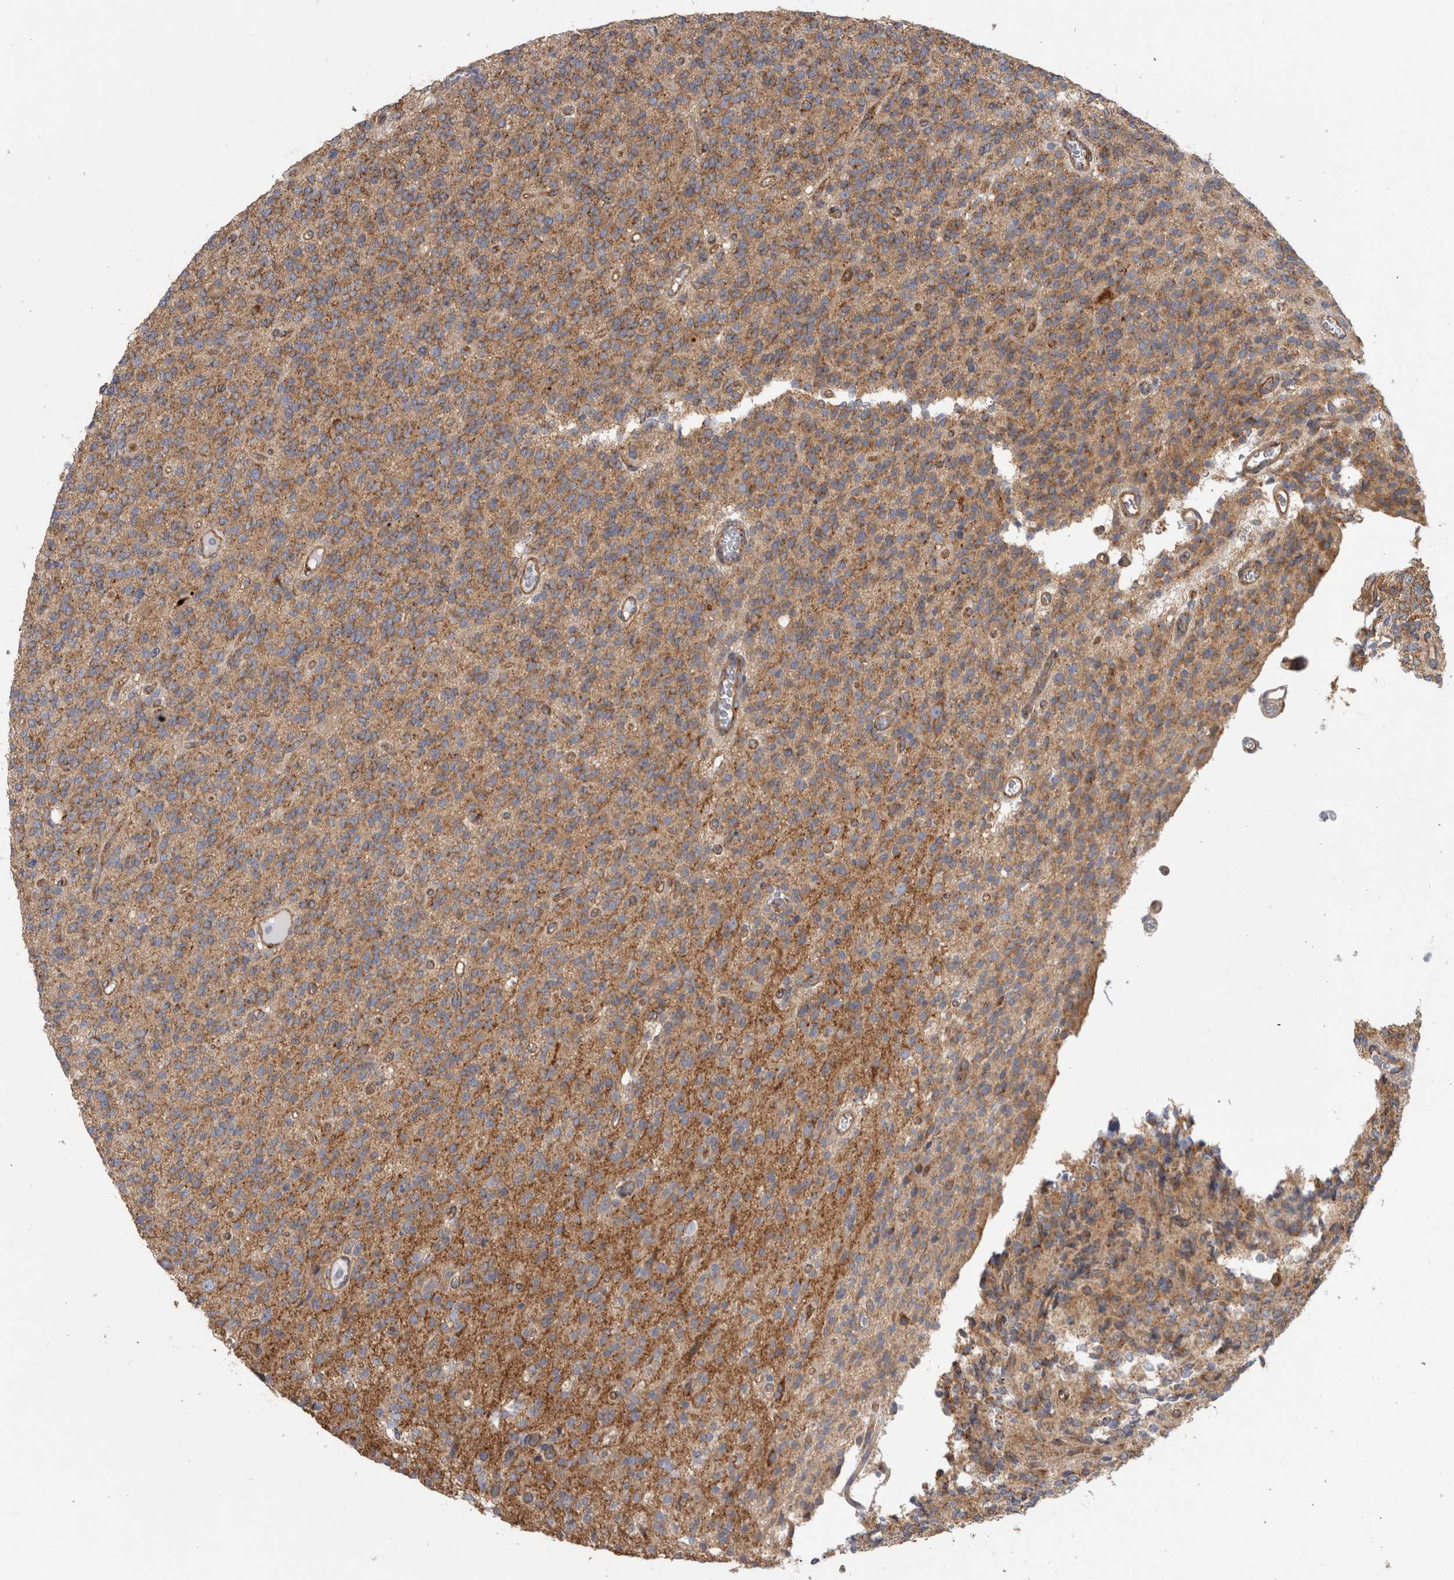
{"staining": {"intensity": "moderate", "quantity": ">75%", "location": "cytoplasmic/membranous"}, "tissue": "glioma", "cell_type": "Tumor cells", "image_type": "cancer", "snomed": [{"axis": "morphology", "description": "Glioma, malignant, High grade"}, {"axis": "topography", "description": "Brain"}], "caption": "A brown stain labels moderate cytoplasmic/membranous staining of a protein in human high-grade glioma (malignant) tumor cells.", "gene": "ATXN3", "patient": {"sex": "male", "age": 34}}